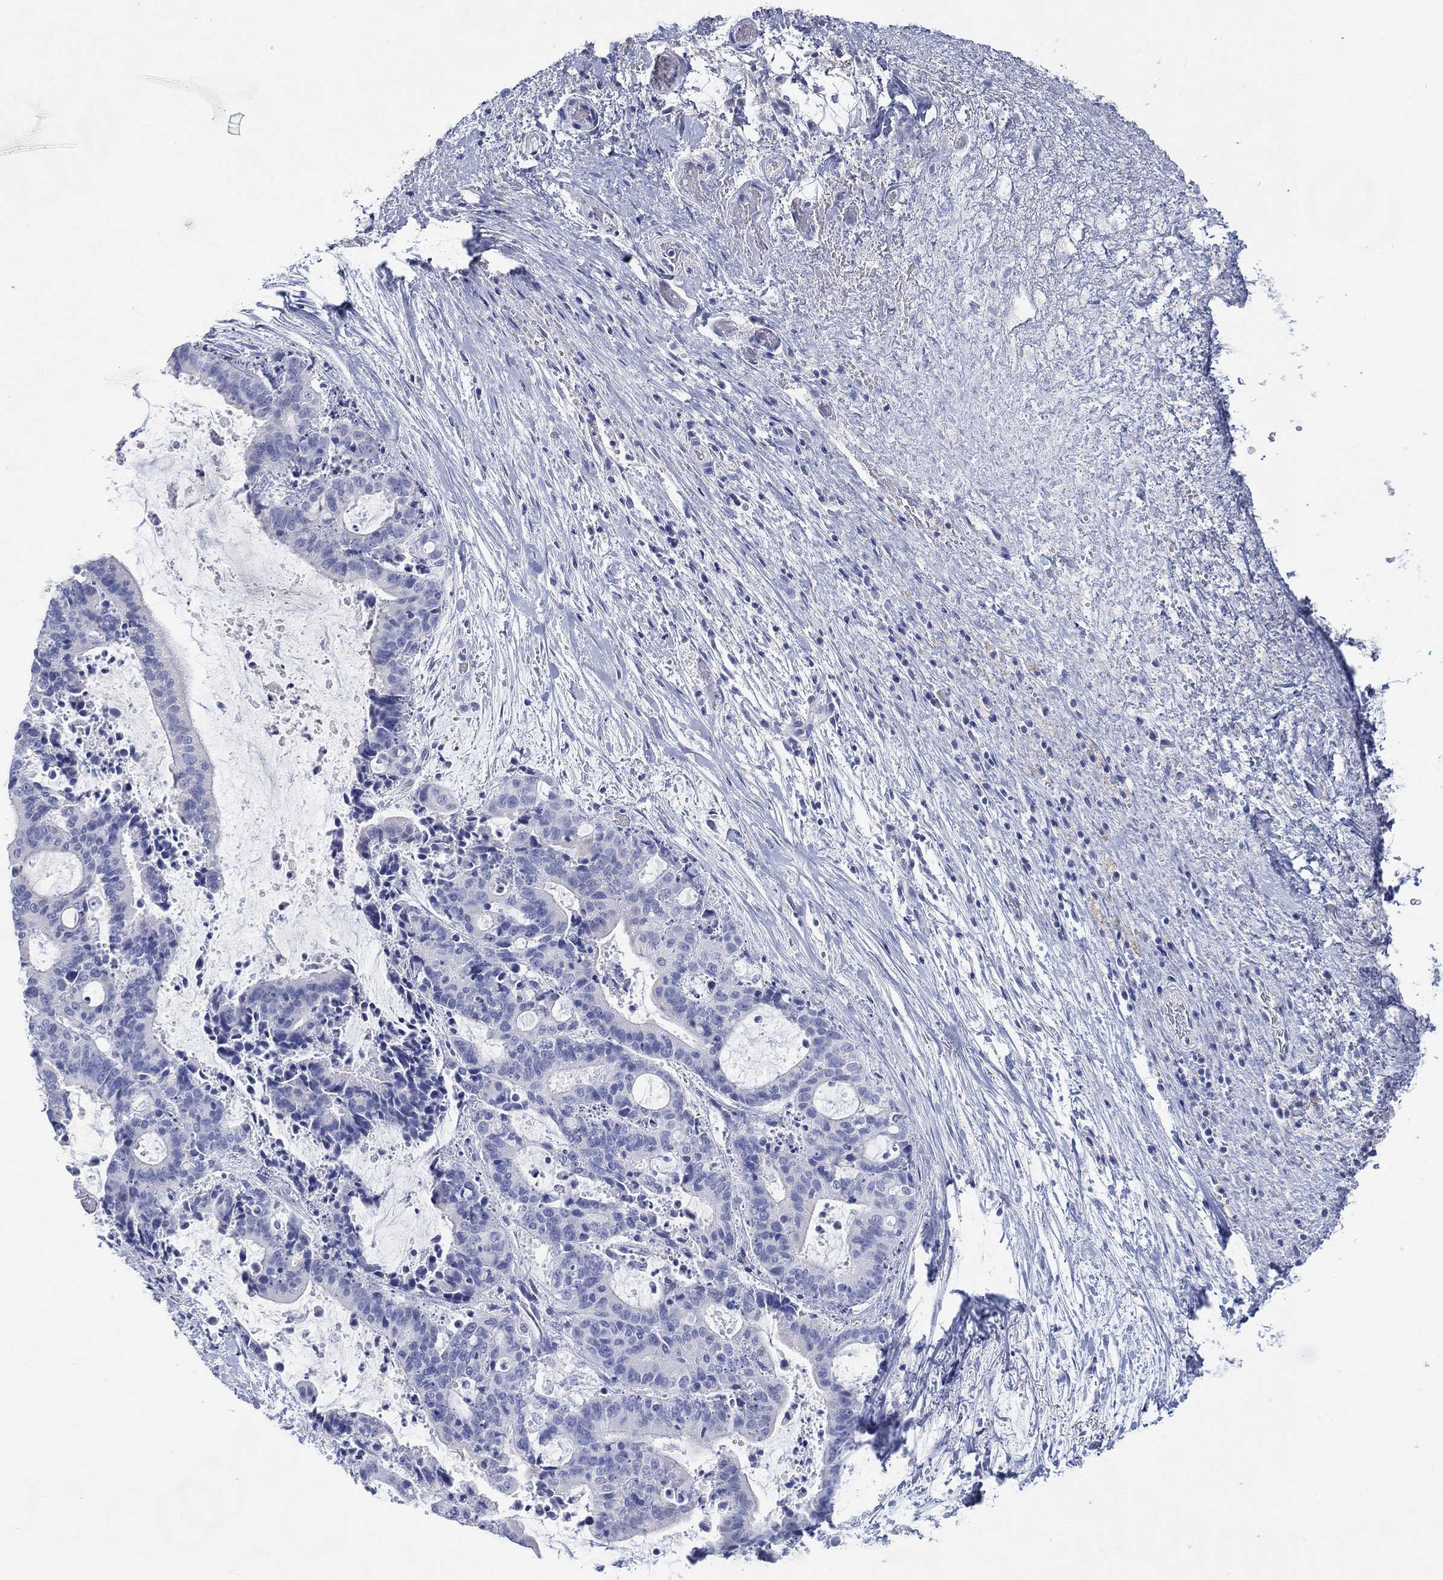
{"staining": {"intensity": "negative", "quantity": "none", "location": "none"}, "tissue": "liver cancer", "cell_type": "Tumor cells", "image_type": "cancer", "snomed": [{"axis": "morphology", "description": "Cholangiocarcinoma"}, {"axis": "topography", "description": "Liver"}], "caption": "High power microscopy image of an immunohistochemistry (IHC) histopathology image of liver cancer (cholangiocarcinoma), revealing no significant staining in tumor cells.", "gene": "FMO1", "patient": {"sex": "female", "age": 73}}